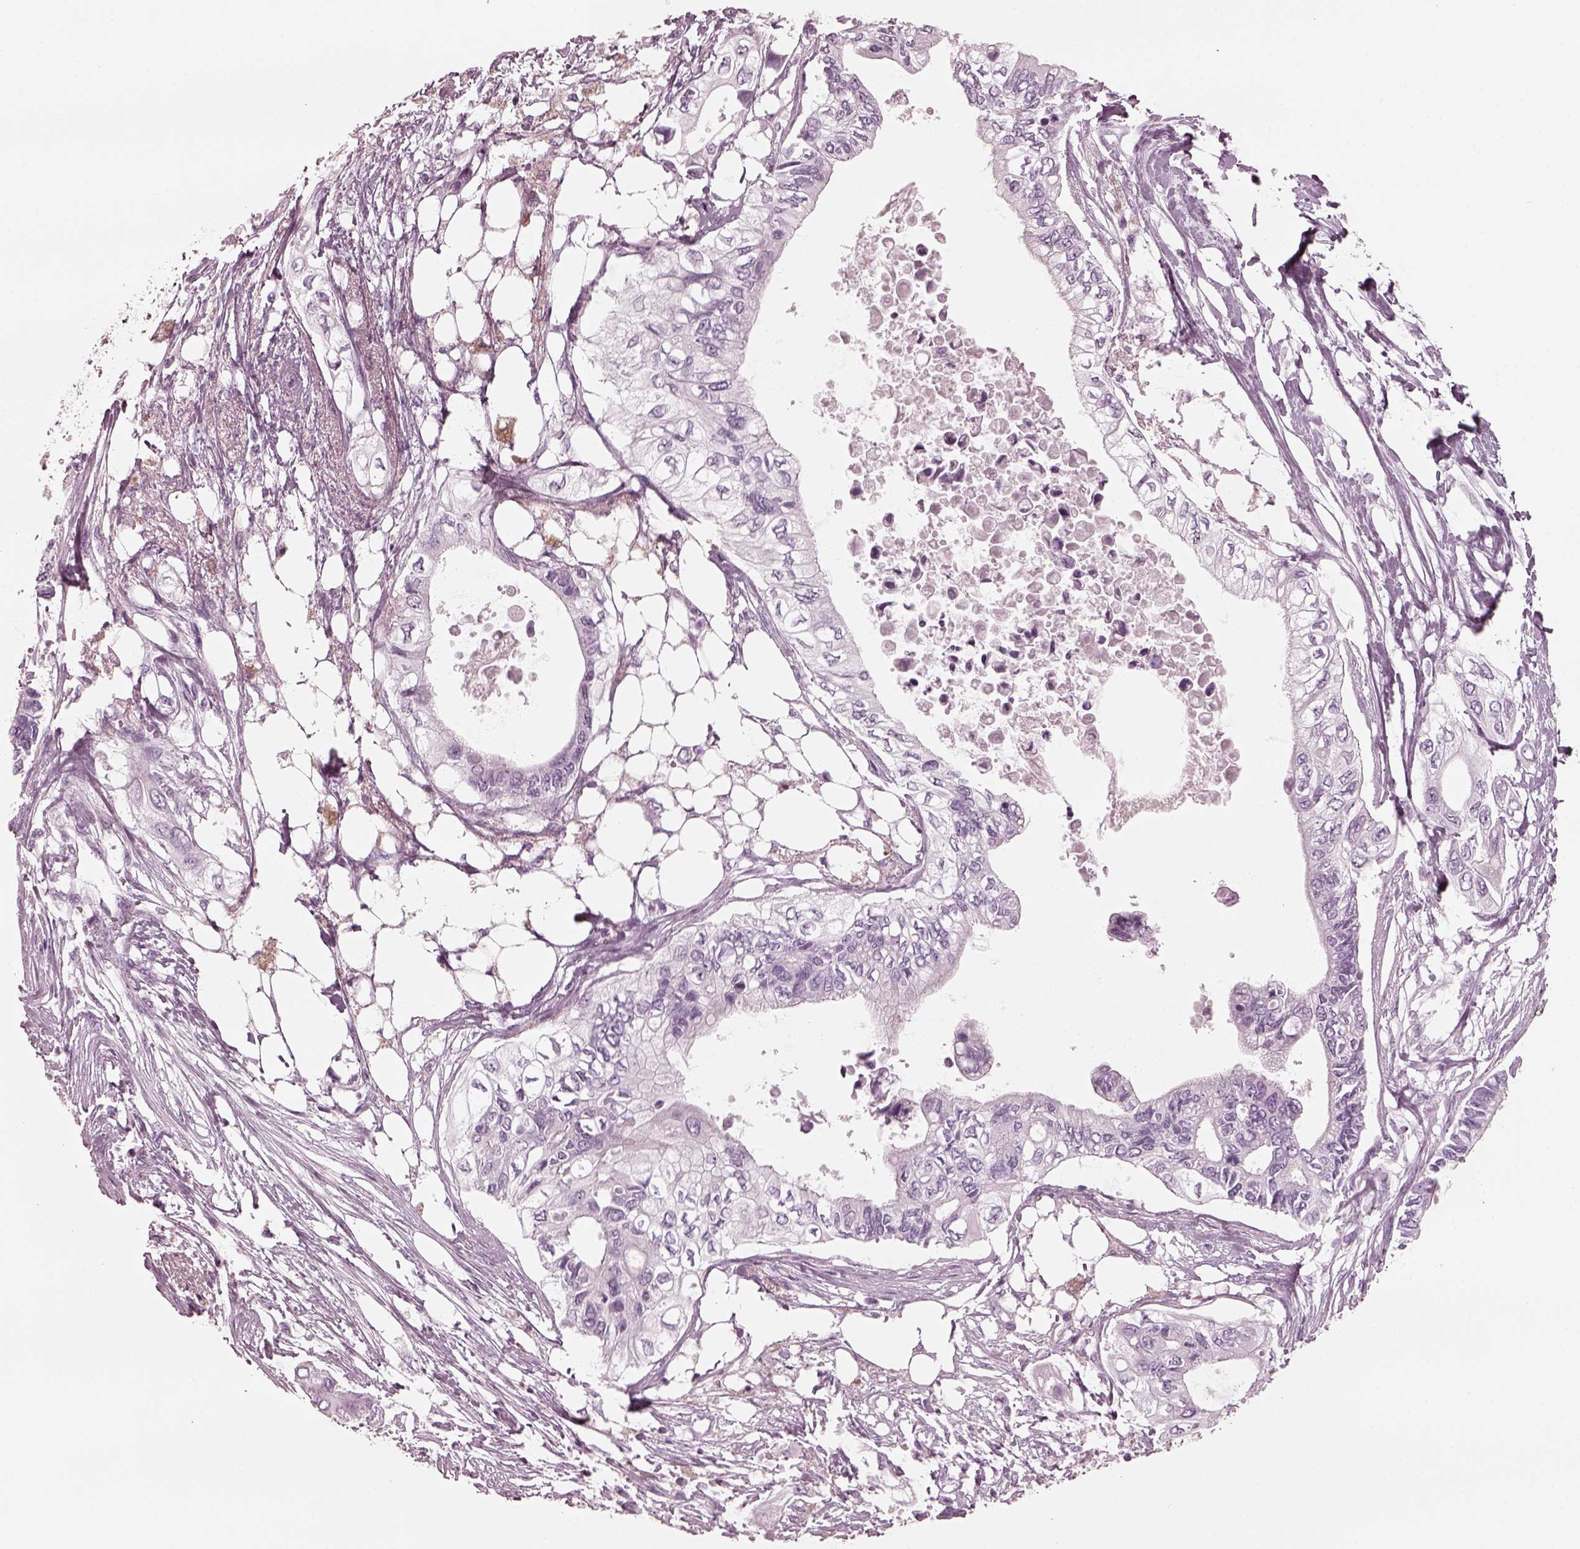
{"staining": {"intensity": "negative", "quantity": "none", "location": "none"}, "tissue": "pancreatic cancer", "cell_type": "Tumor cells", "image_type": "cancer", "snomed": [{"axis": "morphology", "description": "Adenocarcinoma, NOS"}, {"axis": "topography", "description": "Pancreas"}], "caption": "Histopathology image shows no significant protein positivity in tumor cells of pancreatic adenocarcinoma.", "gene": "GRM6", "patient": {"sex": "female", "age": 63}}